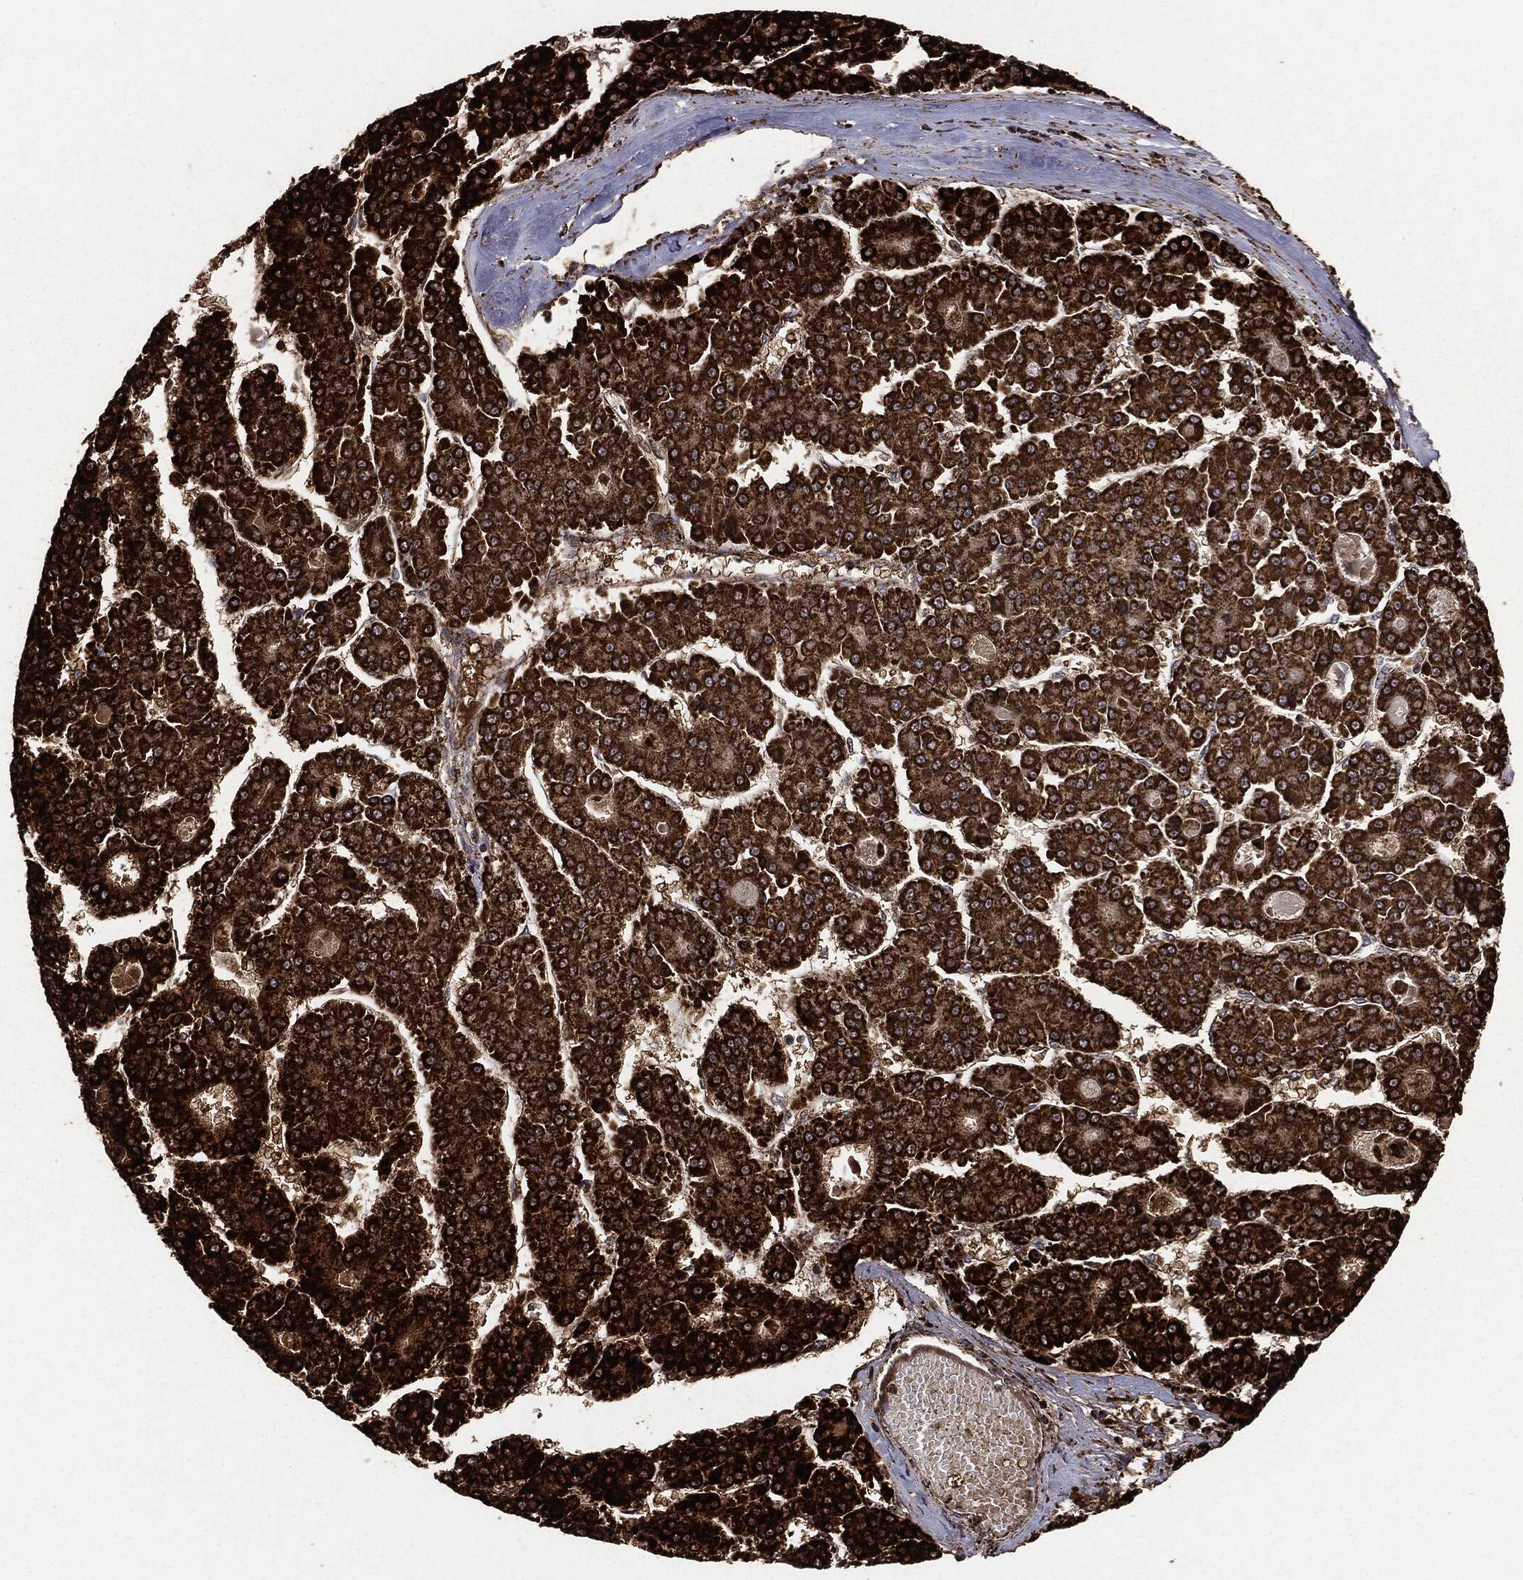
{"staining": {"intensity": "strong", "quantity": ">75%", "location": "cytoplasmic/membranous"}, "tissue": "liver cancer", "cell_type": "Tumor cells", "image_type": "cancer", "snomed": [{"axis": "morphology", "description": "Carcinoma, Hepatocellular, NOS"}, {"axis": "topography", "description": "Liver"}], "caption": "Protein staining reveals strong cytoplasmic/membranous staining in approximately >75% of tumor cells in liver hepatocellular carcinoma.", "gene": "MAP2K1", "patient": {"sex": "male", "age": 70}}